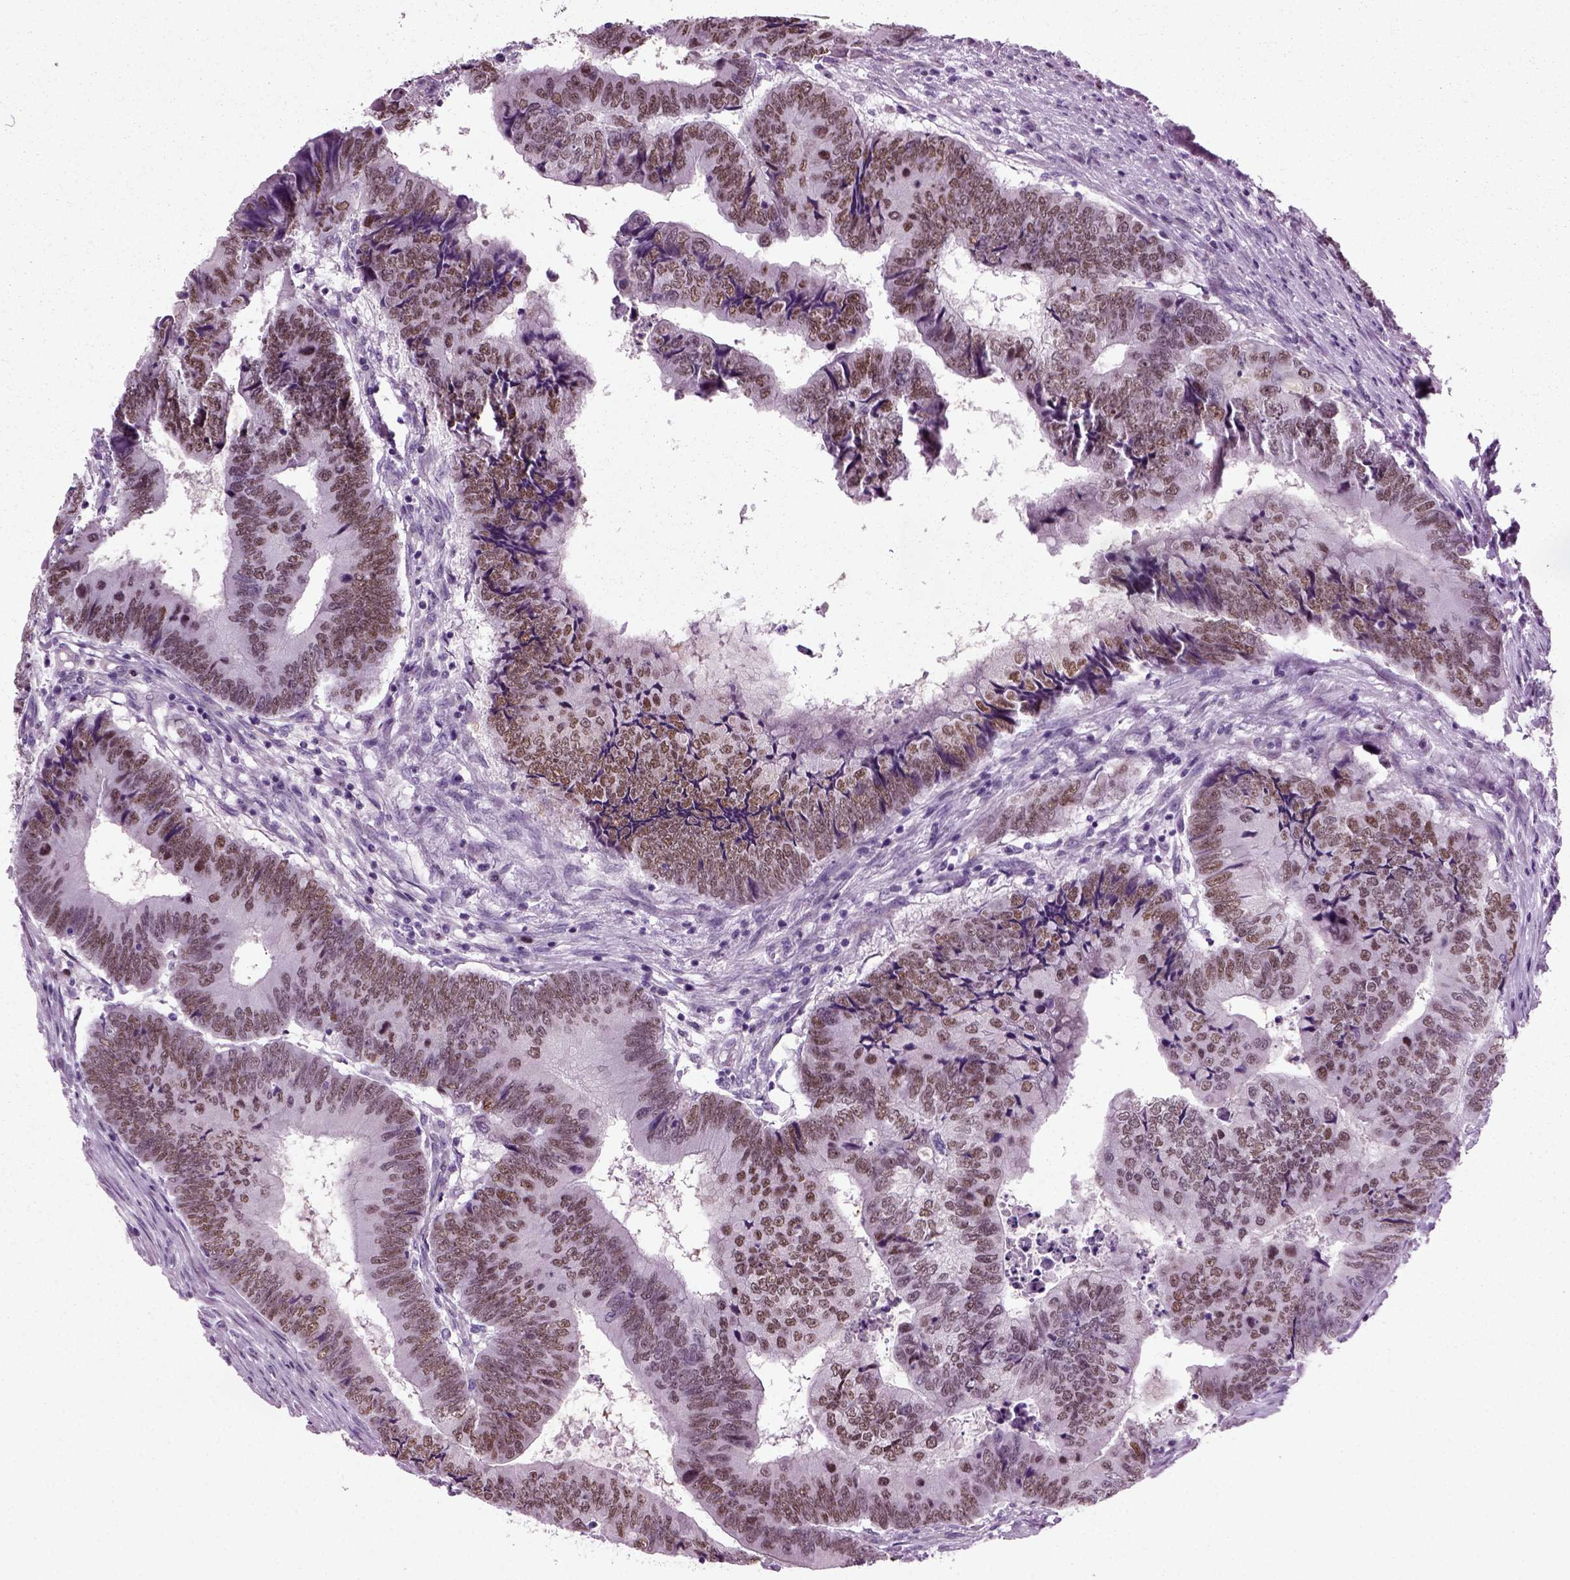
{"staining": {"intensity": "strong", "quantity": "25%-75%", "location": "nuclear"}, "tissue": "colorectal cancer", "cell_type": "Tumor cells", "image_type": "cancer", "snomed": [{"axis": "morphology", "description": "Adenocarcinoma, NOS"}, {"axis": "topography", "description": "Colon"}], "caption": "A high-resolution image shows IHC staining of colorectal adenocarcinoma, which displays strong nuclear positivity in about 25%-75% of tumor cells.", "gene": "ARID3A", "patient": {"sex": "male", "age": 53}}